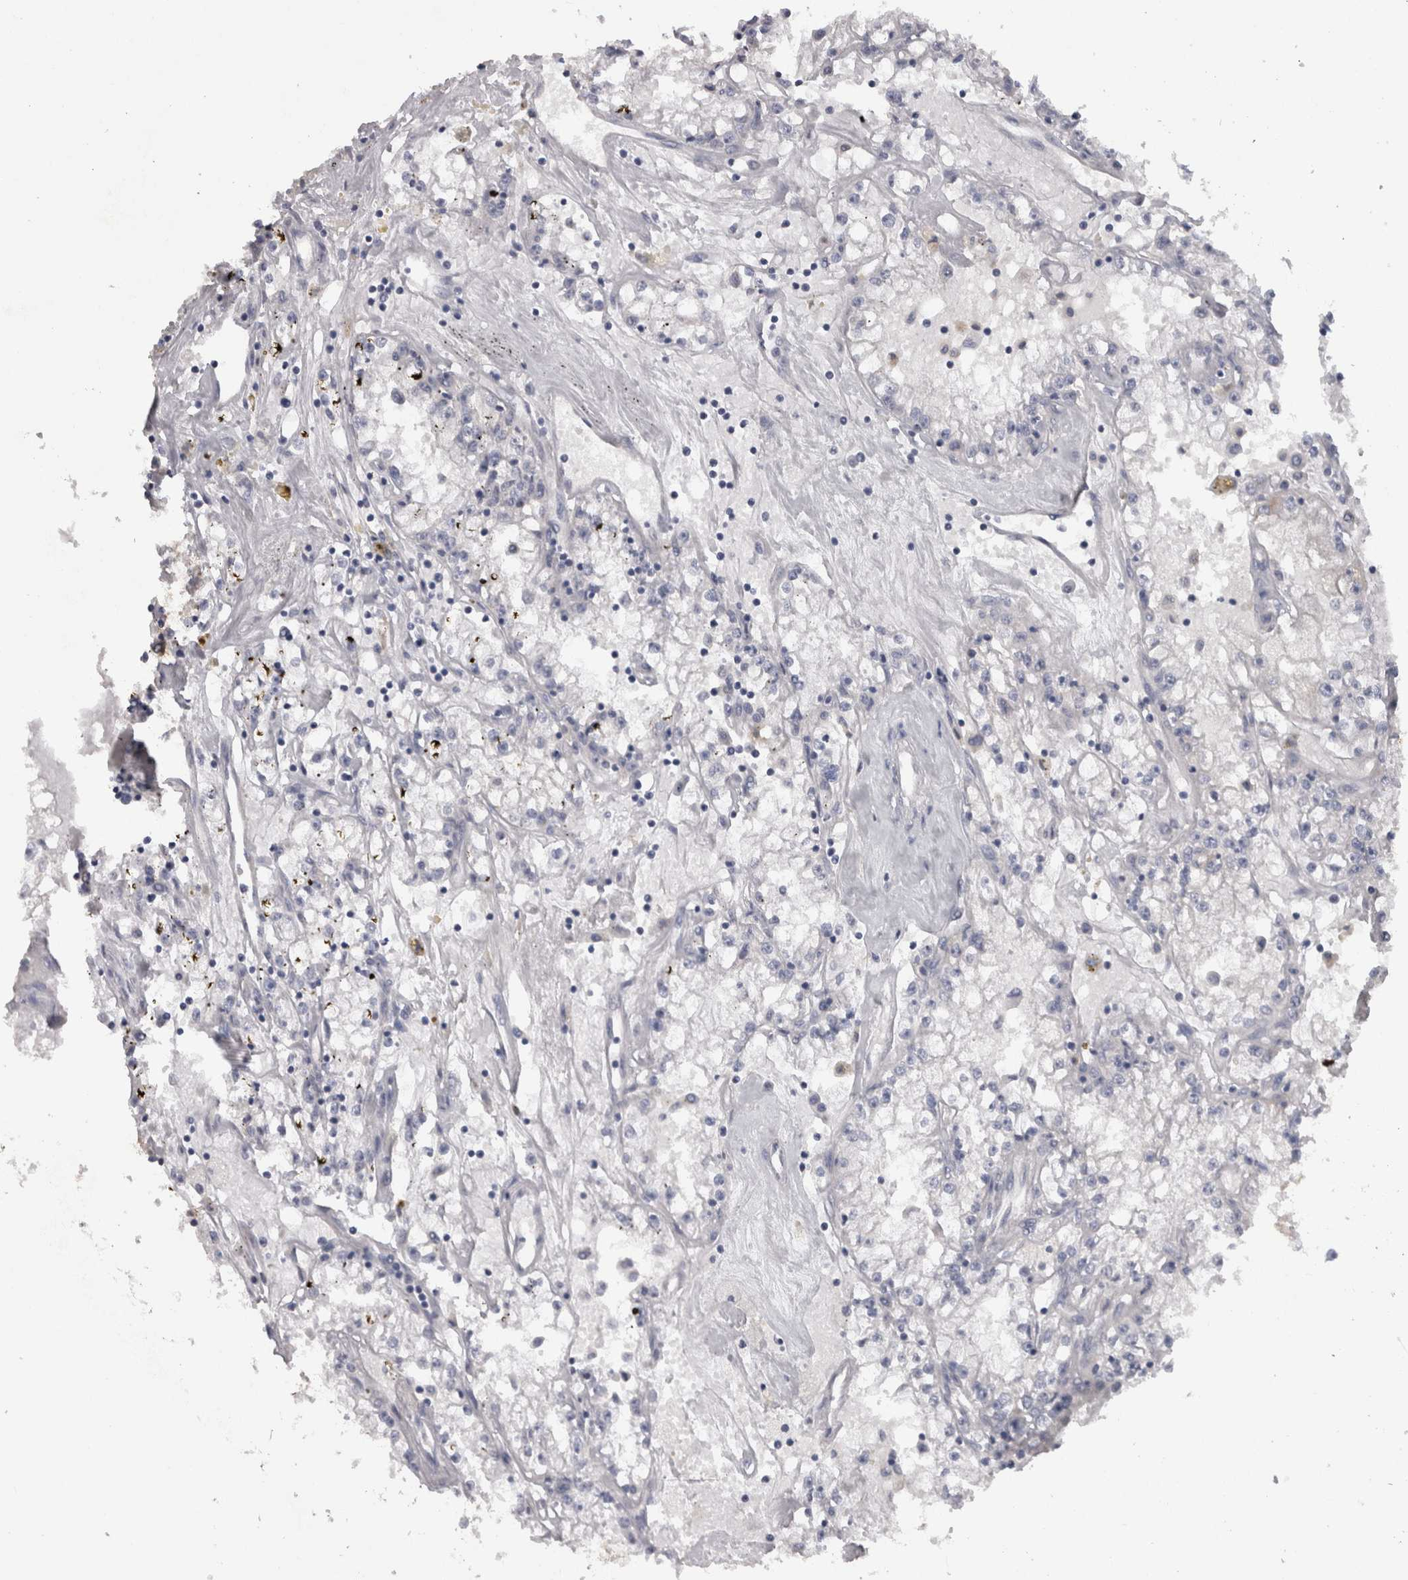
{"staining": {"intensity": "negative", "quantity": "none", "location": "none"}, "tissue": "renal cancer", "cell_type": "Tumor cells", "image_type": "cancer", "snomed": [{"axis": "morphology", "description": "Adenocarcinoma, NOS"}, {"axis": "topography", "description": "Kidney"}], "caption": "DAB immunohistochemical staining of renal adenocarcinoma reveals no significant staining in tumor cells.", "gene": "LRRC40", "patient": {"sex": "male", "age": 56}}